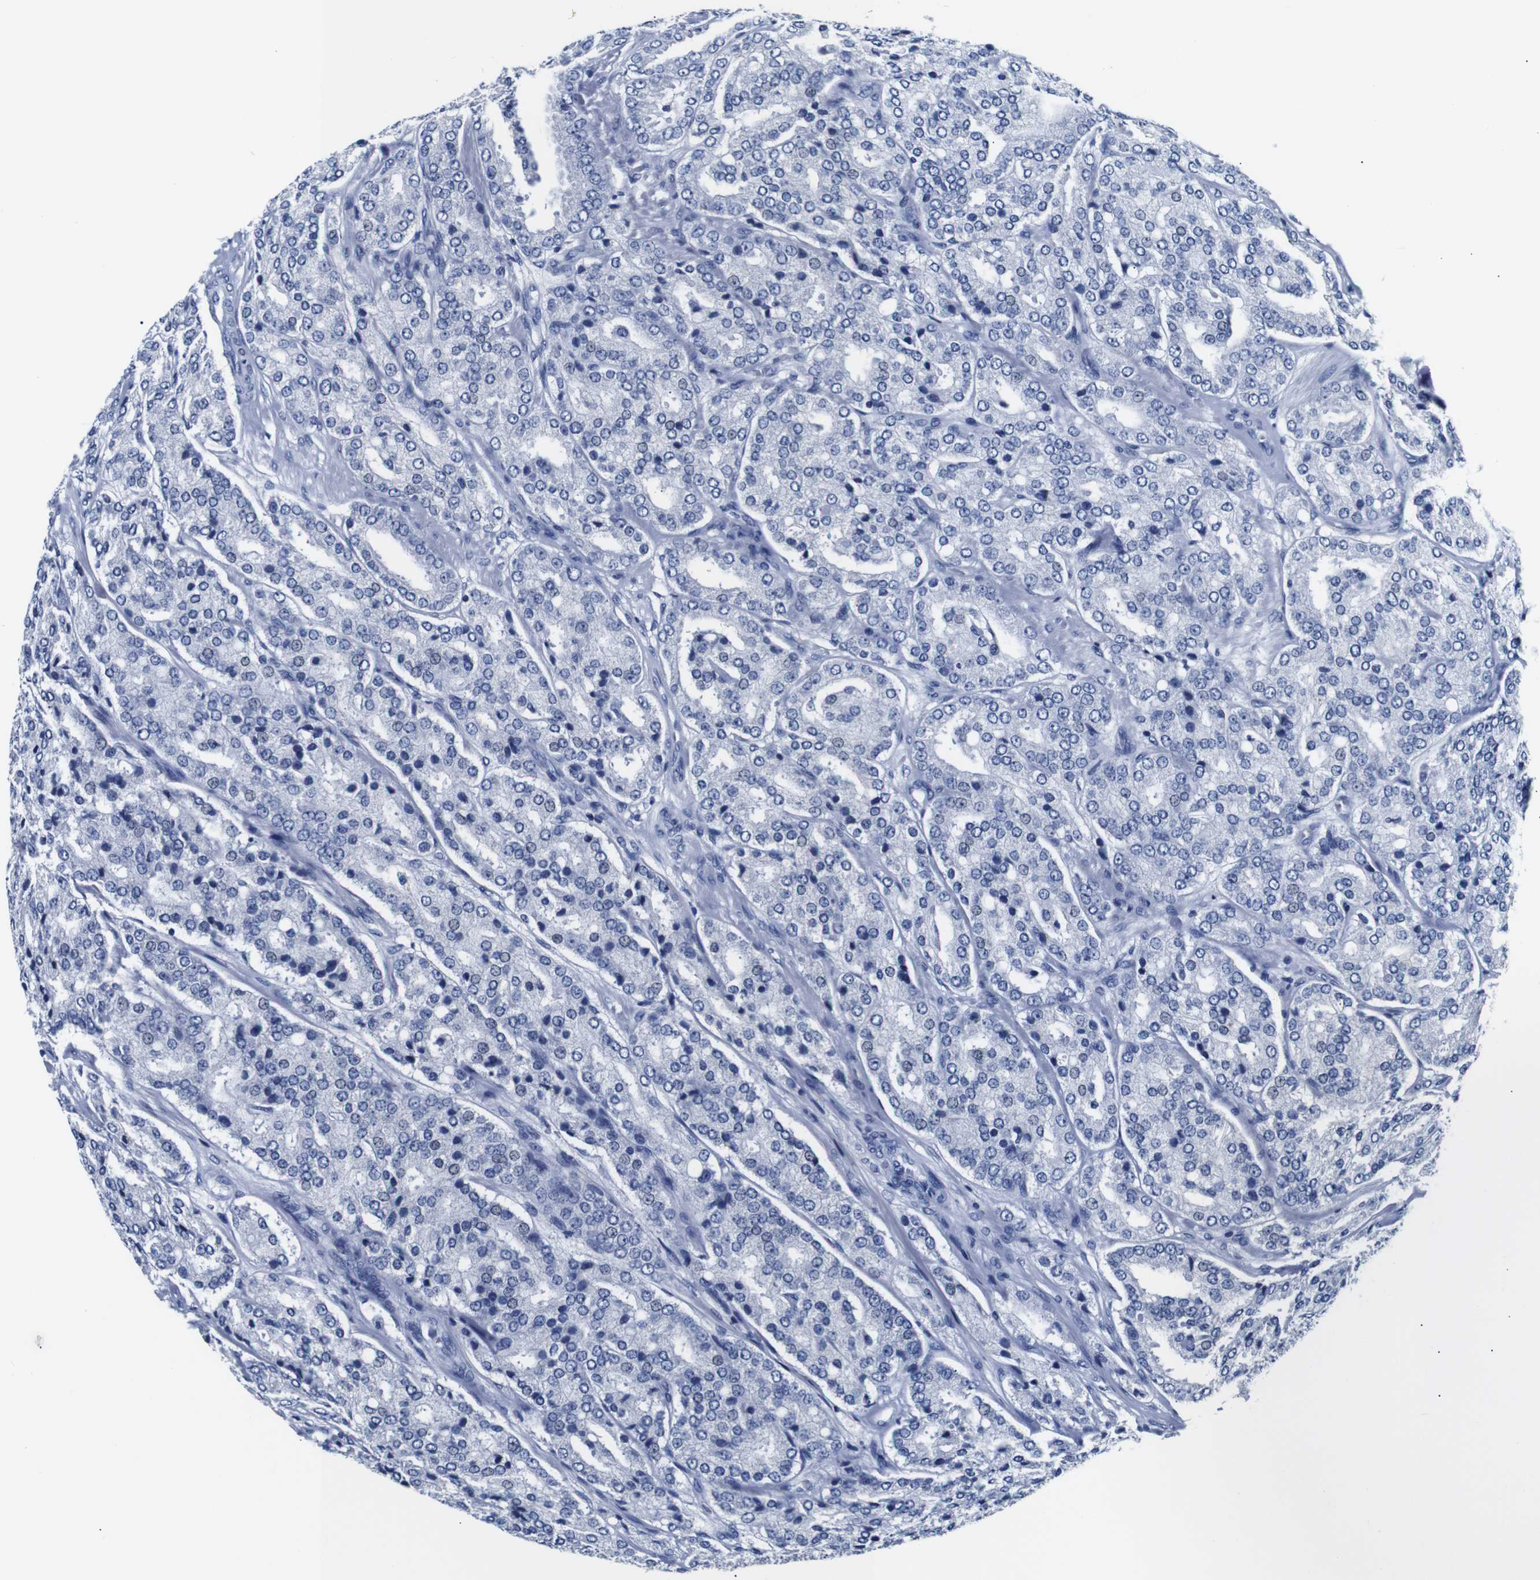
{"staining": {"intensity": "negative", "quantity": "none", "location": "none"}, "tissue": "prostate cancer", "cell_type": "Tumor cells", "image_type": "cancer", "snomed": [{"axis": "morphology", "description": "Adenocarcinoma, High grade"}, {"axis": "topography", "description": "Prostate"}], "caption": "The immunohistochemistry (IHC) histopathology image has no significant staining in tumor cells of high-grade adenocarcinoma (prostate) tissue. The staining was performed using DAB to visualize the protein expression in brown, while the nuclei were stained in blue with hematoxylin (Magnification: 20x).", "gene": "GAP43", "patient": {"sex": "male", "age": 65}}